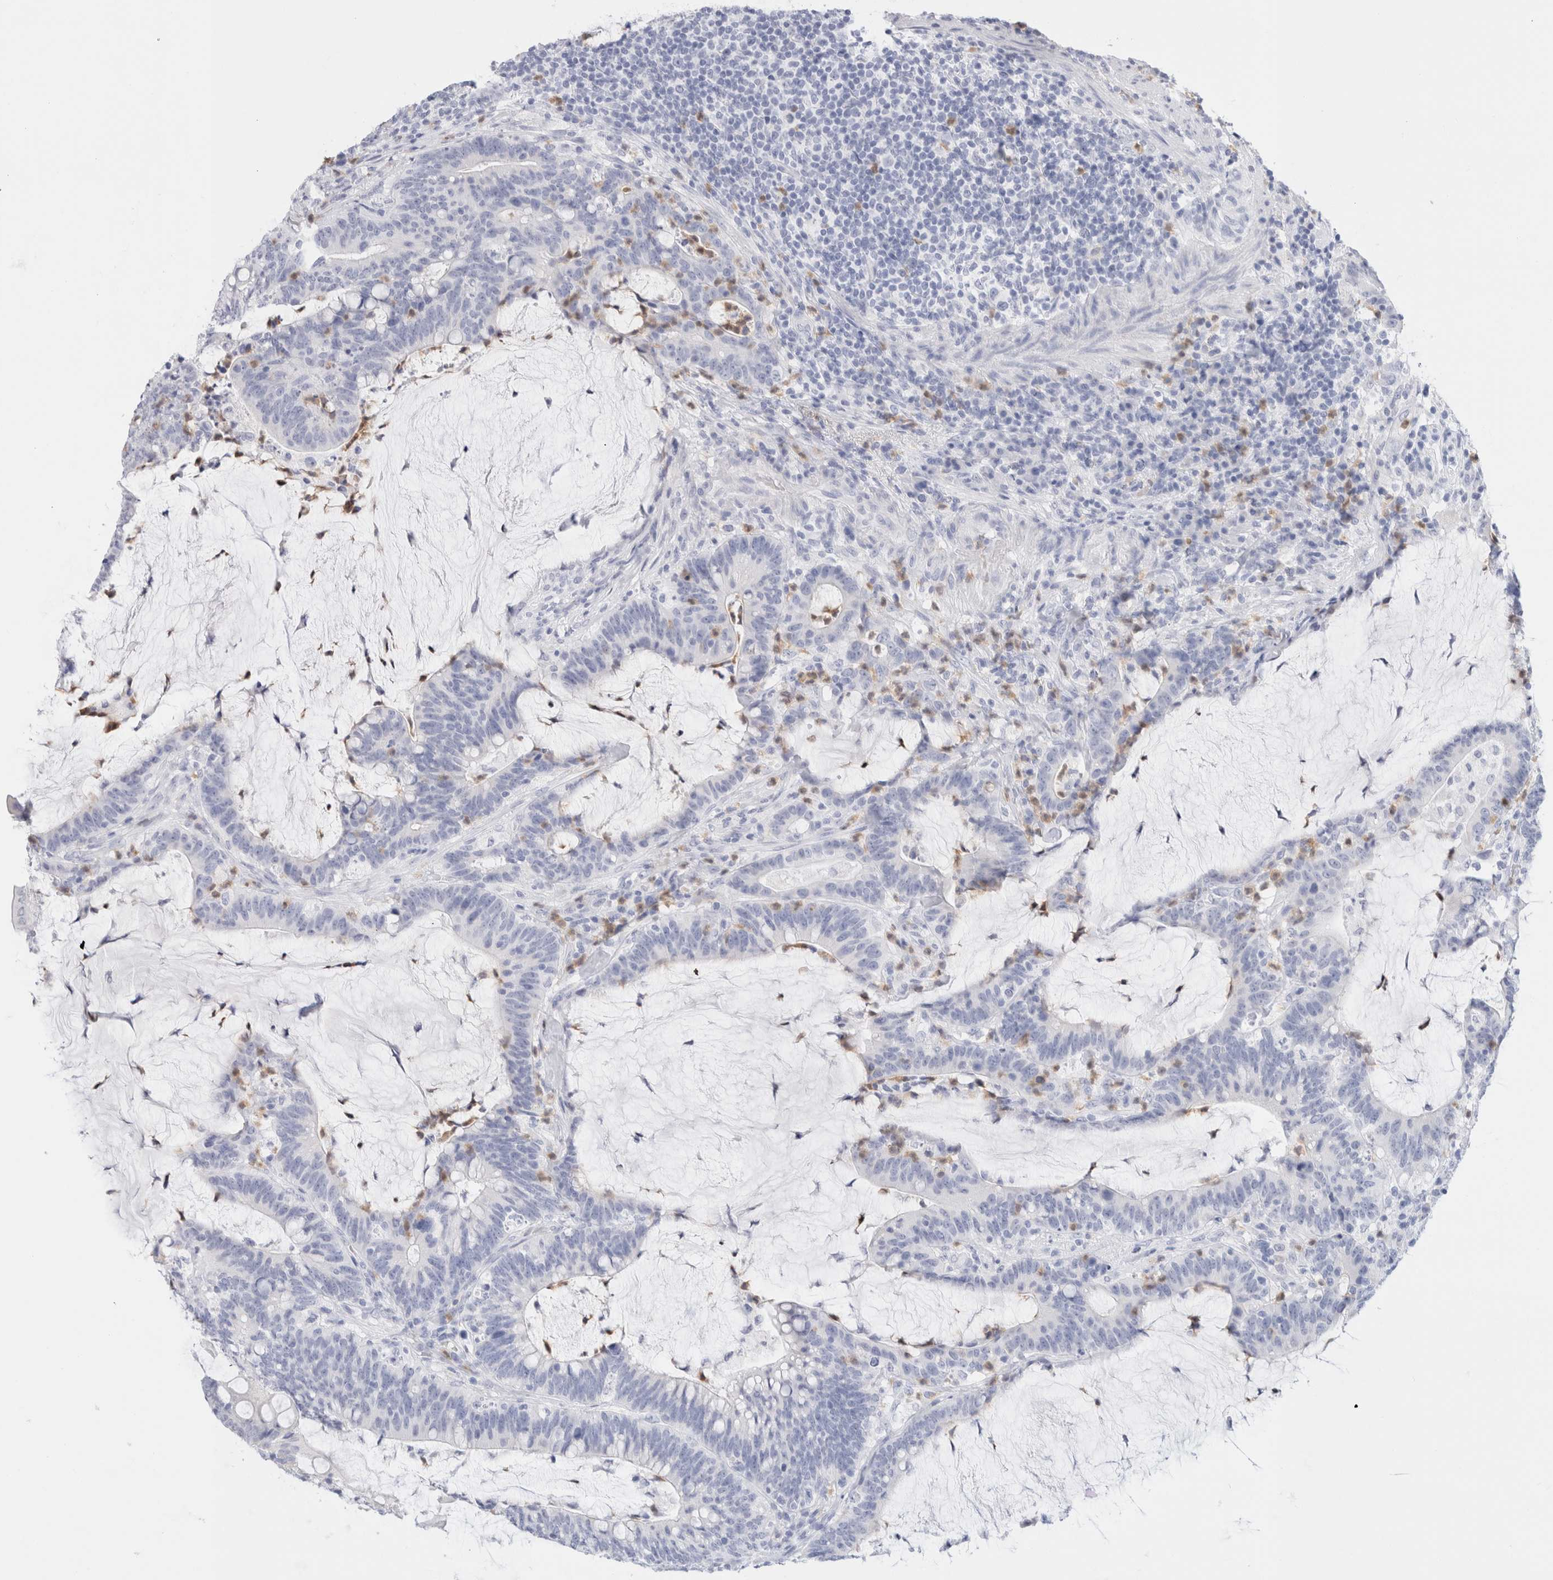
{"staining": {"intensity": "negative", "quantity": "none", "location": "none"}, "tissue": "colorectal cancer", "cell_type": "Tumor cells", "image_type": "cancer", "snomed": [{"axis": "morphology", "description": "Adenocarcinoma, NOS"}, {"axis": "topography", "description": "Colon"}], "caption": "Immunohistochemical staining of adenocarcinoma (colorectal) shows no significant expression in tumor cells. Brightfield microscopy of immunohistochemistry stained with DAB (3,3'-diaminobenzidine) (brown) and hematoxylin (blue), captured at high magnification.", "gene": "ARG1", "patient": {"sex": "female", "age": 66}}